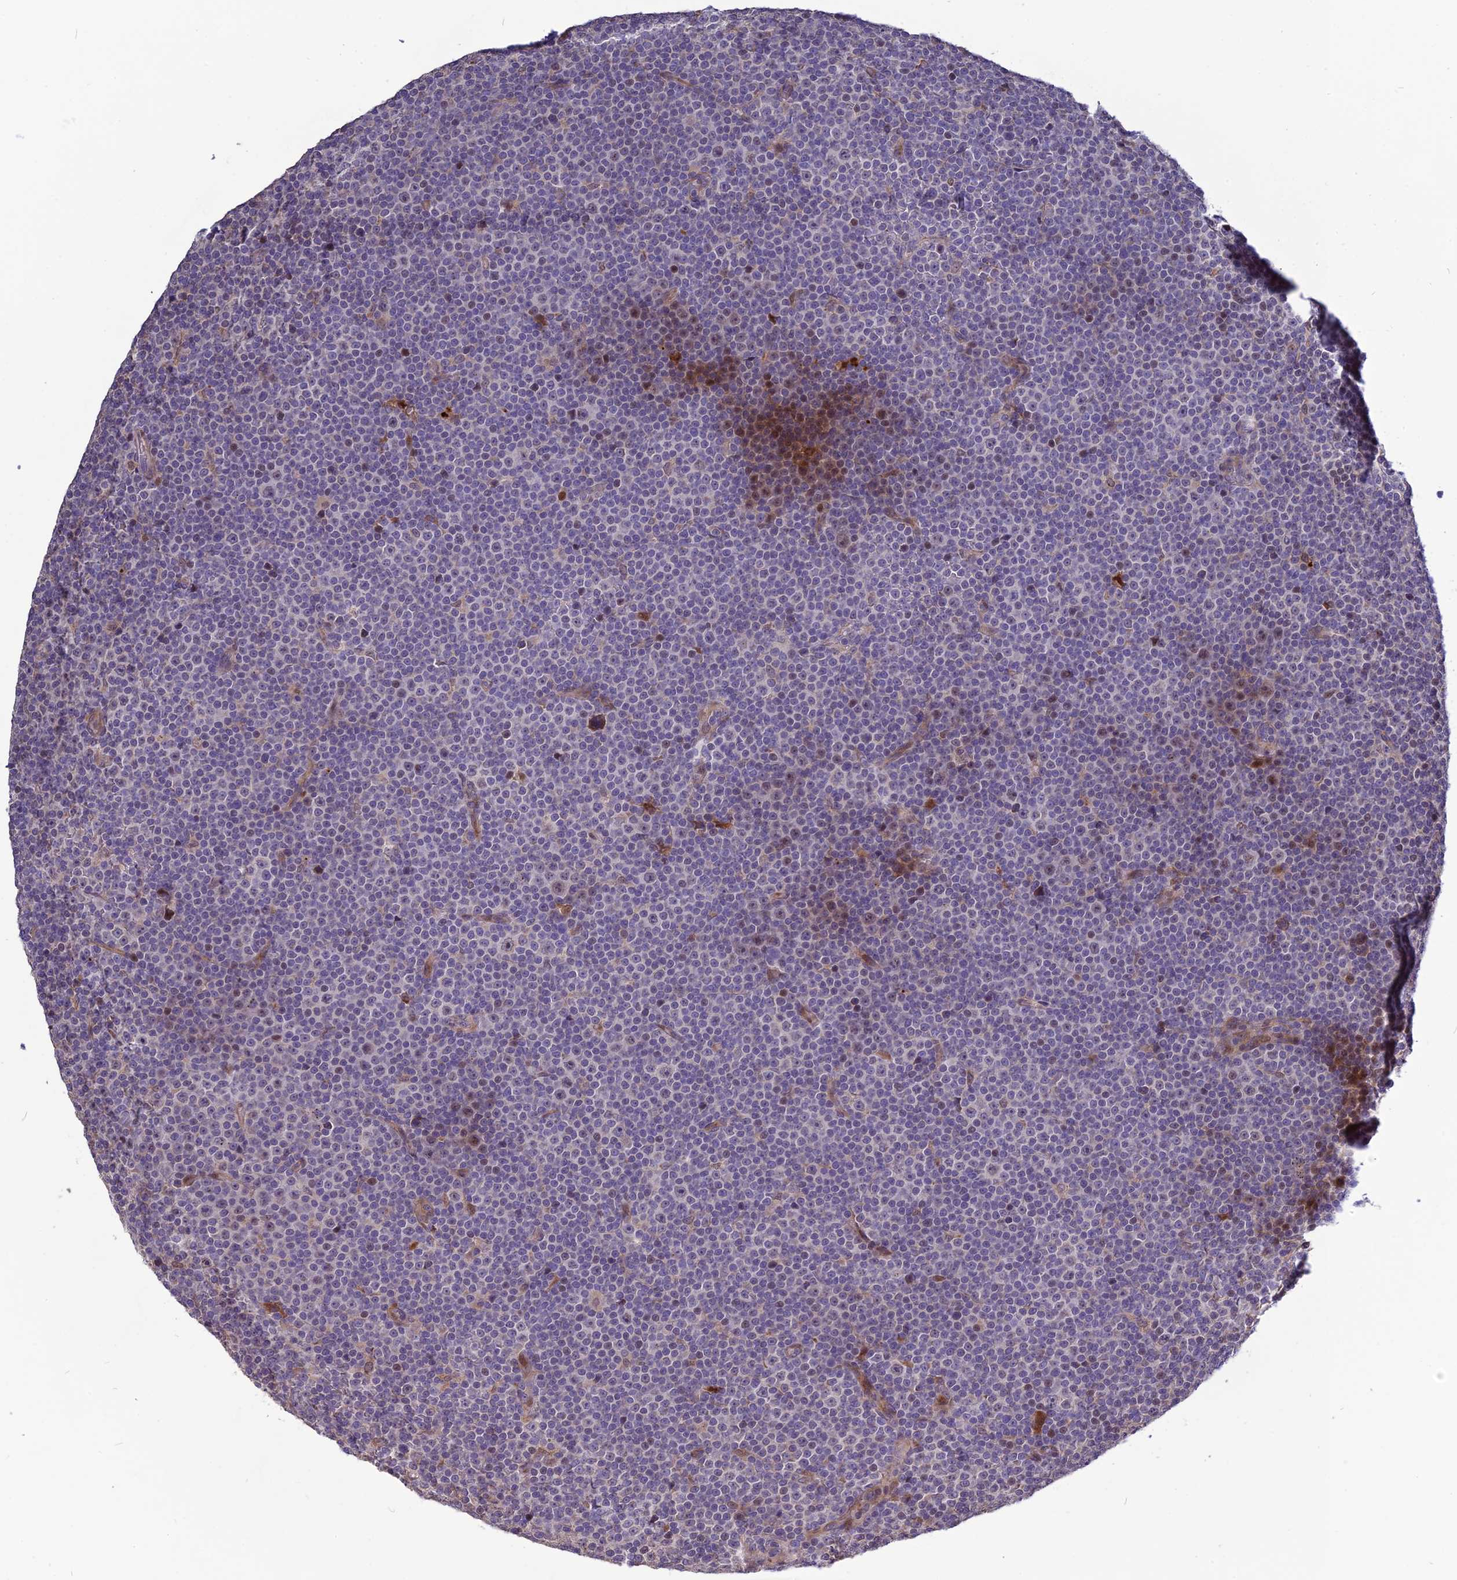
{"staining": {"intensity": "negative", "quantity": "none", "location": "none"}, "tissue": "lymphoma", "cell_type": "Tumor cells", "image_type": "cancer", "snomed": [{"axis": "morphology", "description": "Malignant lymphoma, non-Hodgkin's type, Low grade"}, {"axis": "topography", "description": "Lymph node"}], "caption": "The histopathology image reveals no significant staining in tumor cells of lymphoma.", "gene": "SPG21", "patient": {"sex": "female", "age": 67}}